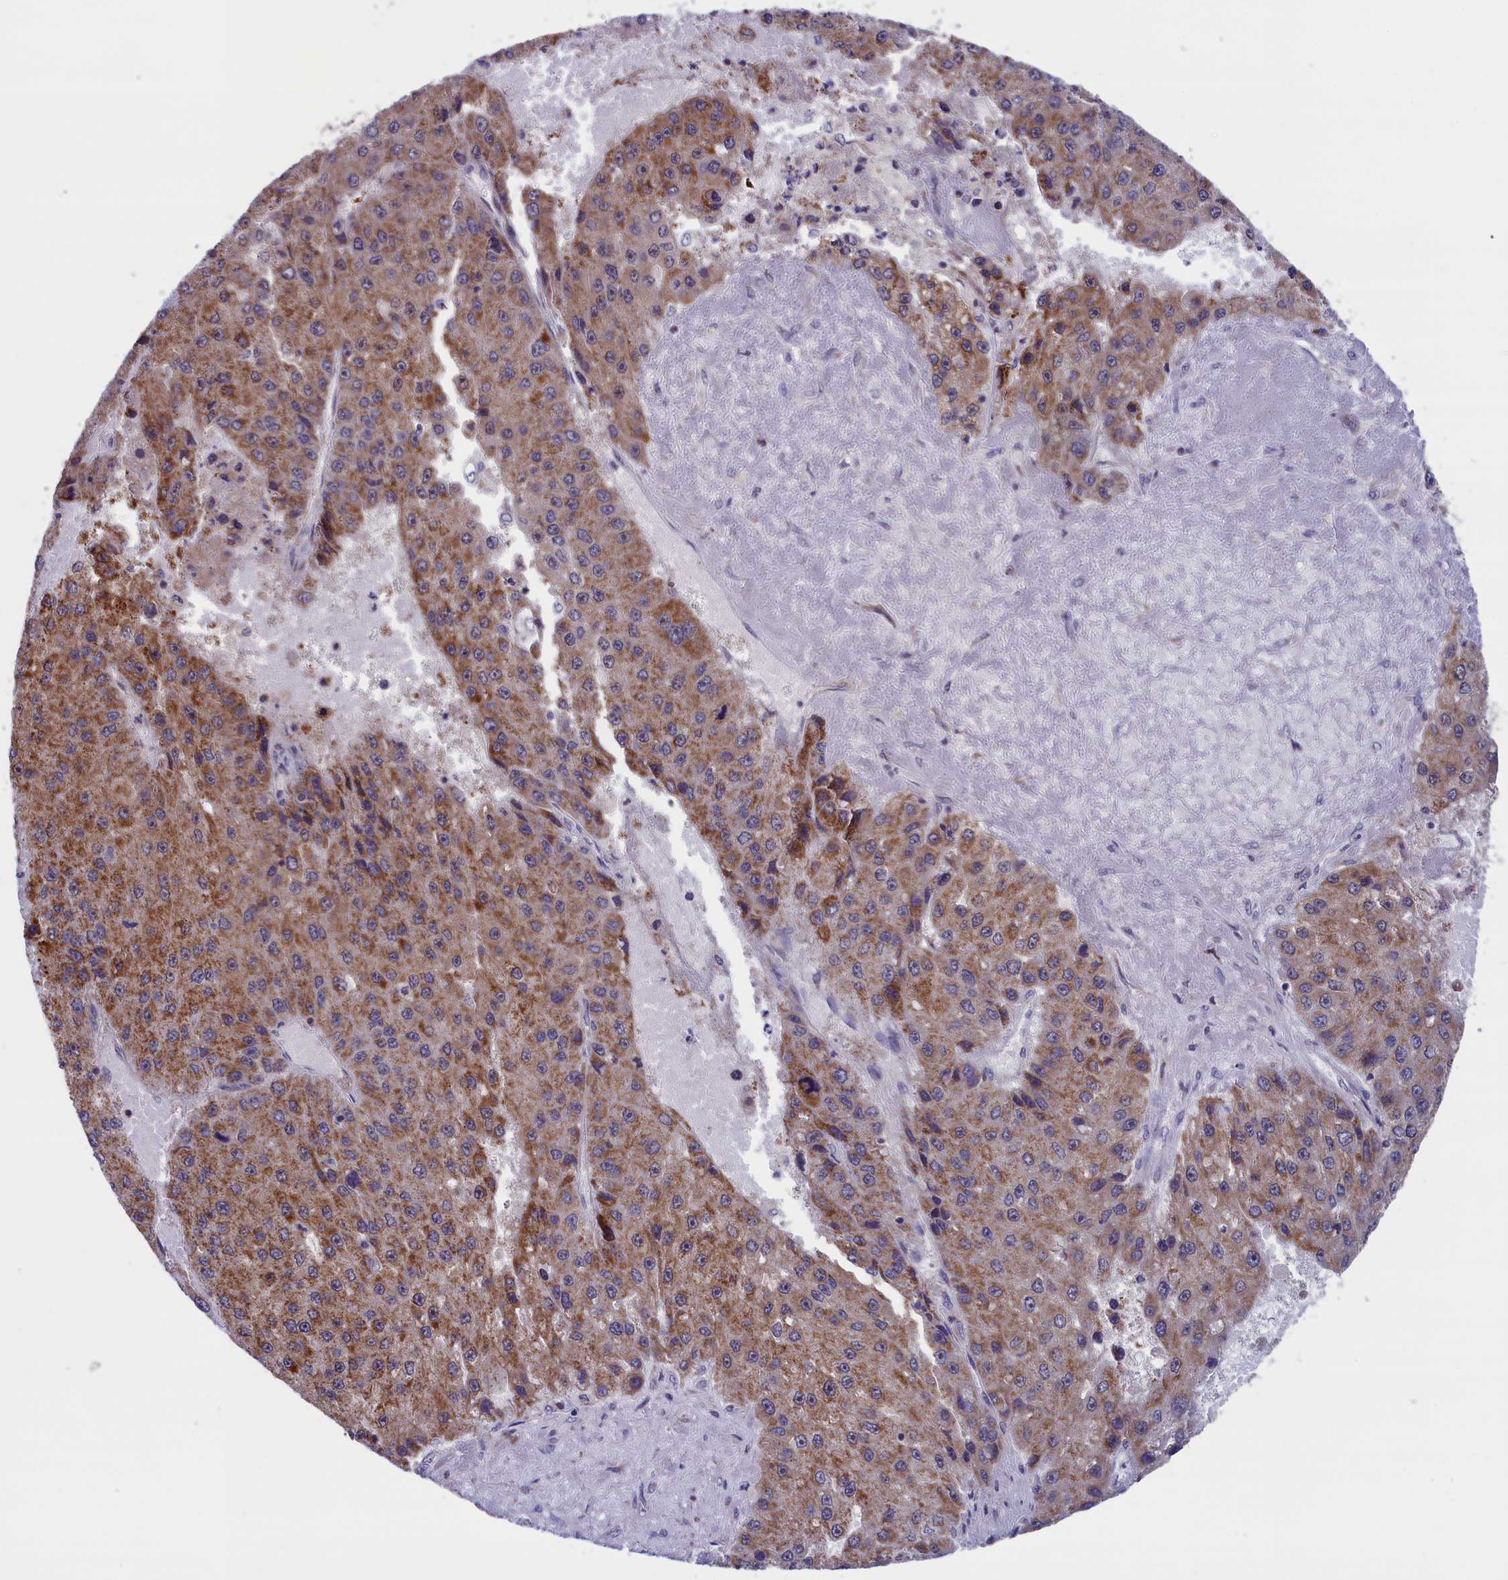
{"staining": {"intensity": "moderate", "quantity": ">75%", "location": "cytoplasmic/membranous"}, "tissue": "liver cancer", "cell_type": "Tumor cells", "image_type": "cancer", "snomed": [{"axis": "morphology", "description": "Carcinoma, Hepatocellular, NOS"}, {"axis": "topography", "description": "Liver"}], "caption": "A brown stain highlights moderate cytoplasmic/membranous staining of a protein in liver cancer (hepatocellular carcinoma) tumor cells.", "gene": "TIMM44", "patient": {"sex": "female", "age": 73}}